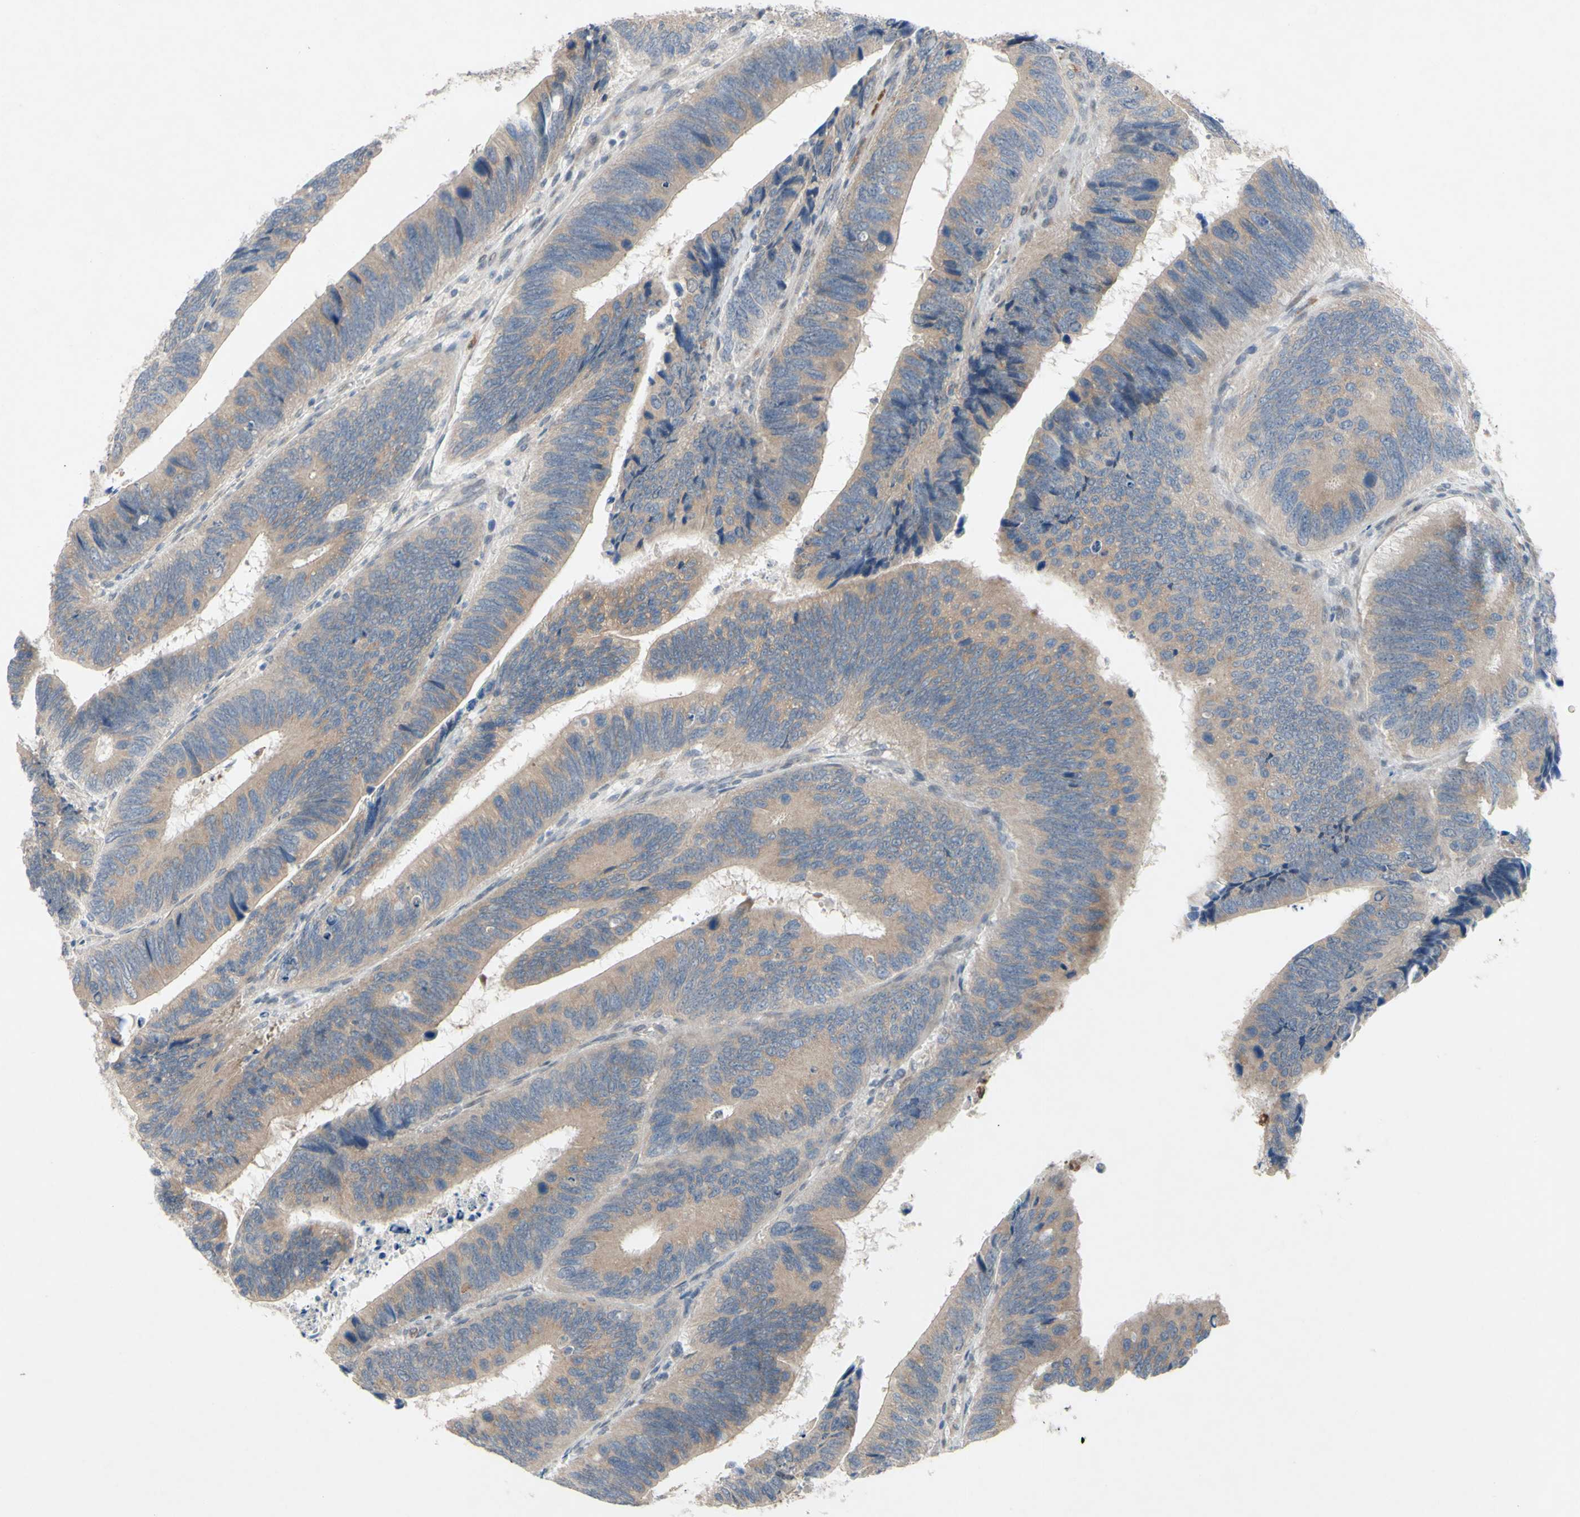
{"staining": {"intensity": "moderate", "quantity": ">75%", "location": "cytoplasmic/membranous"}, "tissue": "colorectal cancer", "cell_type": "Tumor cells", "image_type": "cancer", "snomed": [{"axis": "morphology", "description": "Adenocarcinoma, NOS"}, {"axis": "topography", "description": "Colon"}], "caption": "A micrograph of colorectal adenocarcinoma stained for a protein reveals moderate cytoplasmic/membranous brown staining in tumor cells.", "gene": "GRAMD2B", "patient": {"sex": "male", "age": 72}}